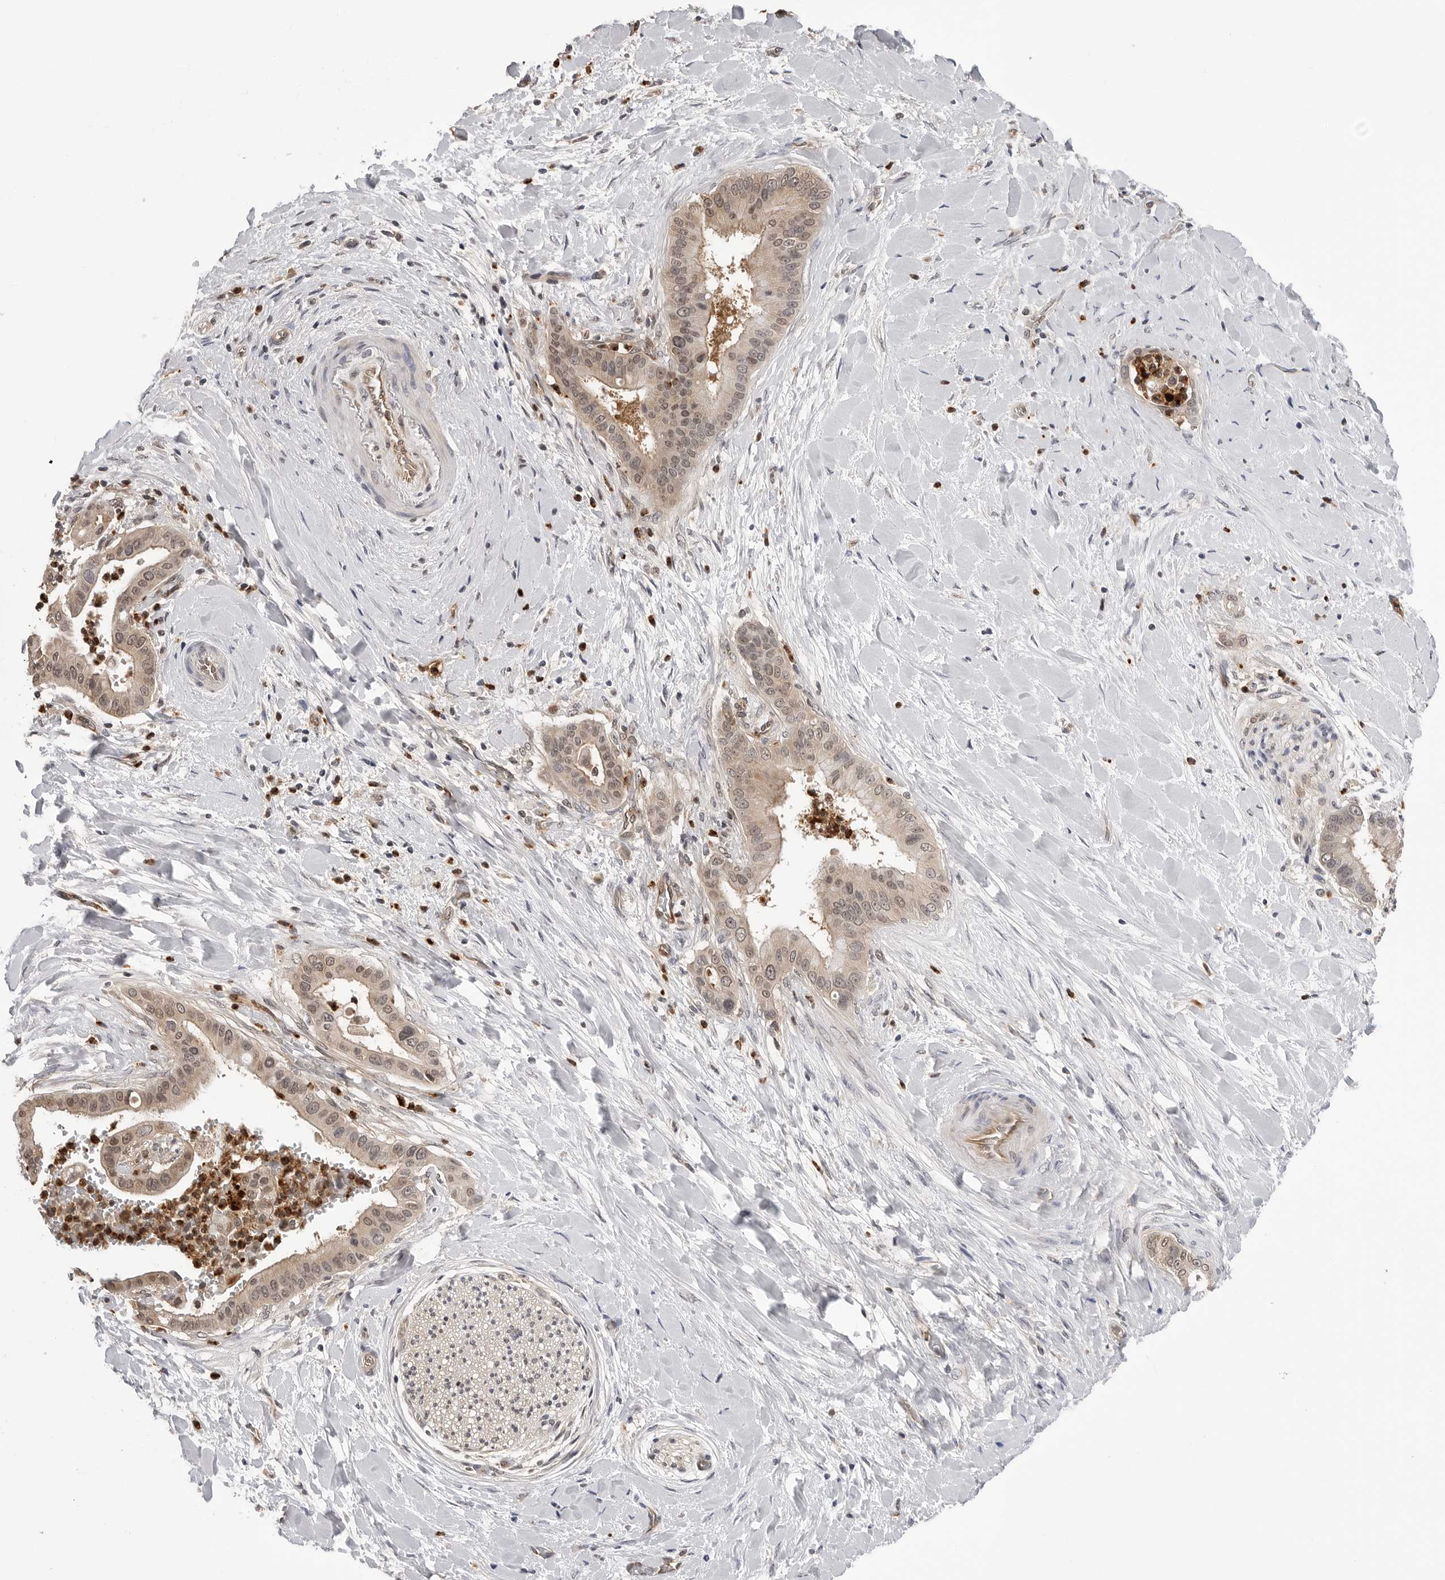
{"staining": {"intensity": "weak", "quantity": ">75%", "location": "cytoplasmic/membranous,nuclear"}, "tissue": "liver cancer", "cell_type": "Tumor cells", "image_type": "cancer", "snomed": [{"axis": "morphology", "description": "Cholangiocarcinoma"}, {"axis": "topography", "description": "Liver"}], "caption": "Human cholangiocarcinoma (liver) stained for a protein (brown) reveals weak cytoplasmic/membranous and nuclear positive positivity in about >75% of tumor cells.", "gene": "TRMT13", "patient": {"sex": "female", "age": 54}}